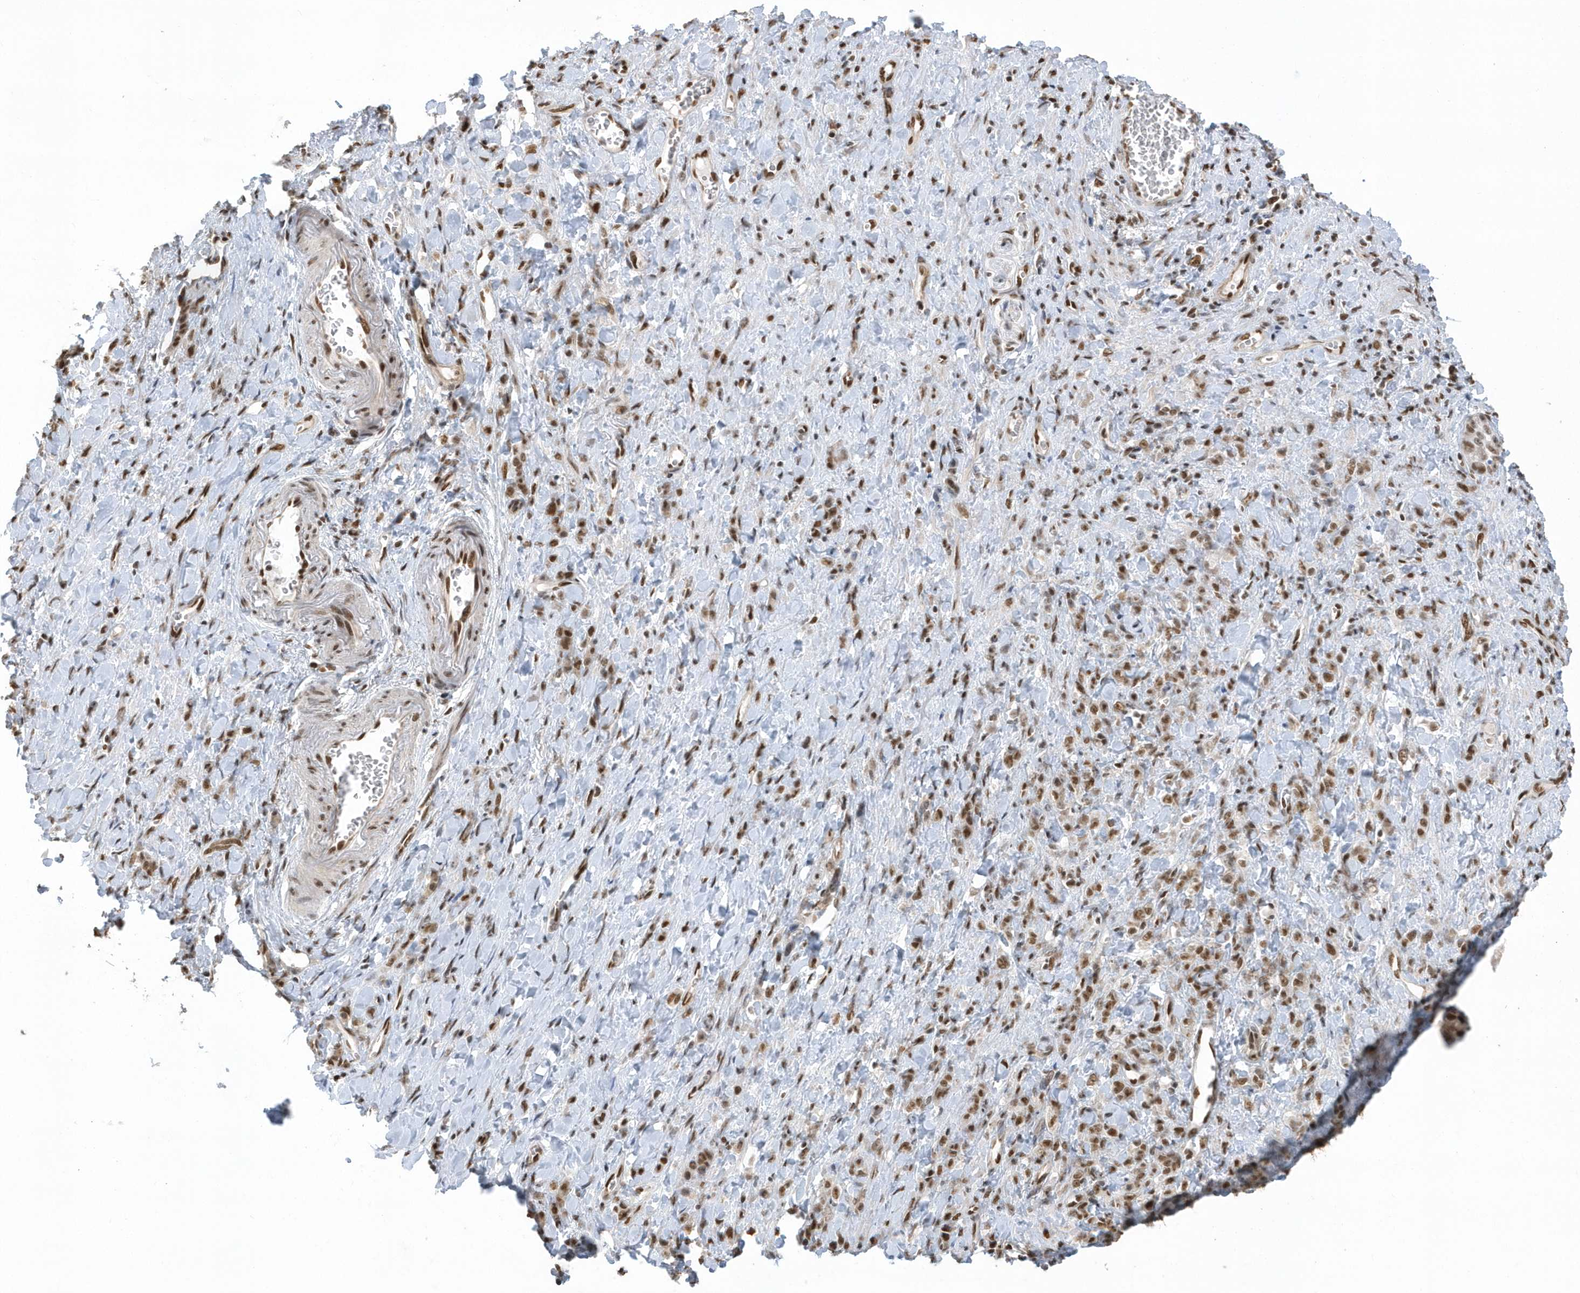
{"staining": {"intensity": "moderate", "quantity": ">75%", "location": "nuclear"}, "tissue": "stomach cancer", "cell_type": "Tumor cells", "image_type": "cancer", "snomed": [{"axis": "morphology", "description": "Normal tissue, NOS"}, {"axis": "morphology", "description": "Adenocarcinoma, NOS"}, {"axis": "topography", "description": "Stomach"}], "caption": "A high-resolution photomicrograph shows immunohistochemistry staining of stomach cancer, which displays moderate nuclear positivity in approximately >75% of tumor cells.", "gene": "SEPHS1", "patient": {"sex": "male", "age": 82}}